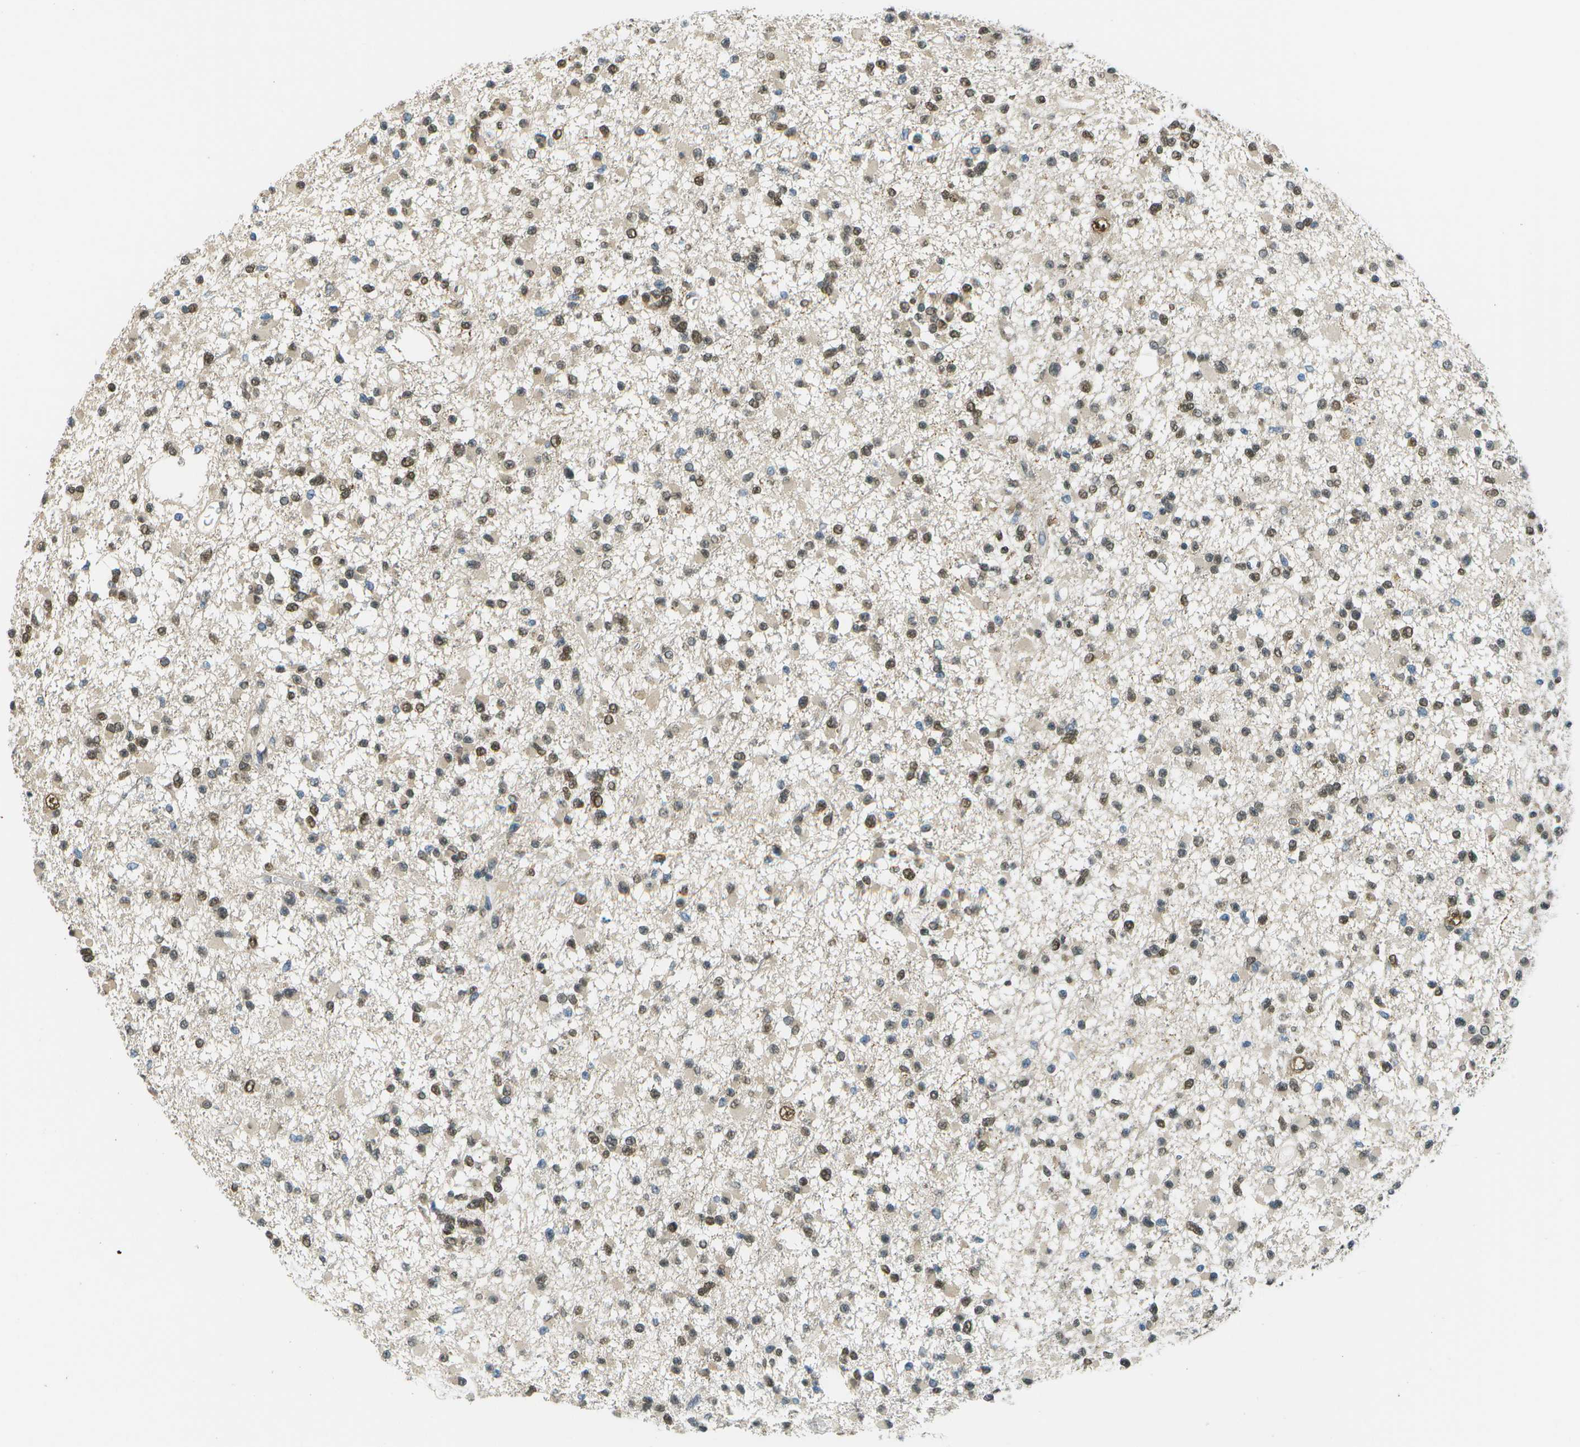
{"staining": {"intensity": "weak", "quantity": ">75%", "location": "nuclear"}, "tissue": "glioma", "cell_type": "Tumor cells", "image_type": "cancer", "snomed": [{"axis": "morphology", "description": "Glioma, malignant, Low grade"}, {"axis": "topography", "description": "Brain"}], "caption": "Human glioma stained for a protein (brown) displays weak nuclear positive staining in about >75% of tumor cells.", "gene": "ABL2", "patient": {"sex": "female", "age": 22}}